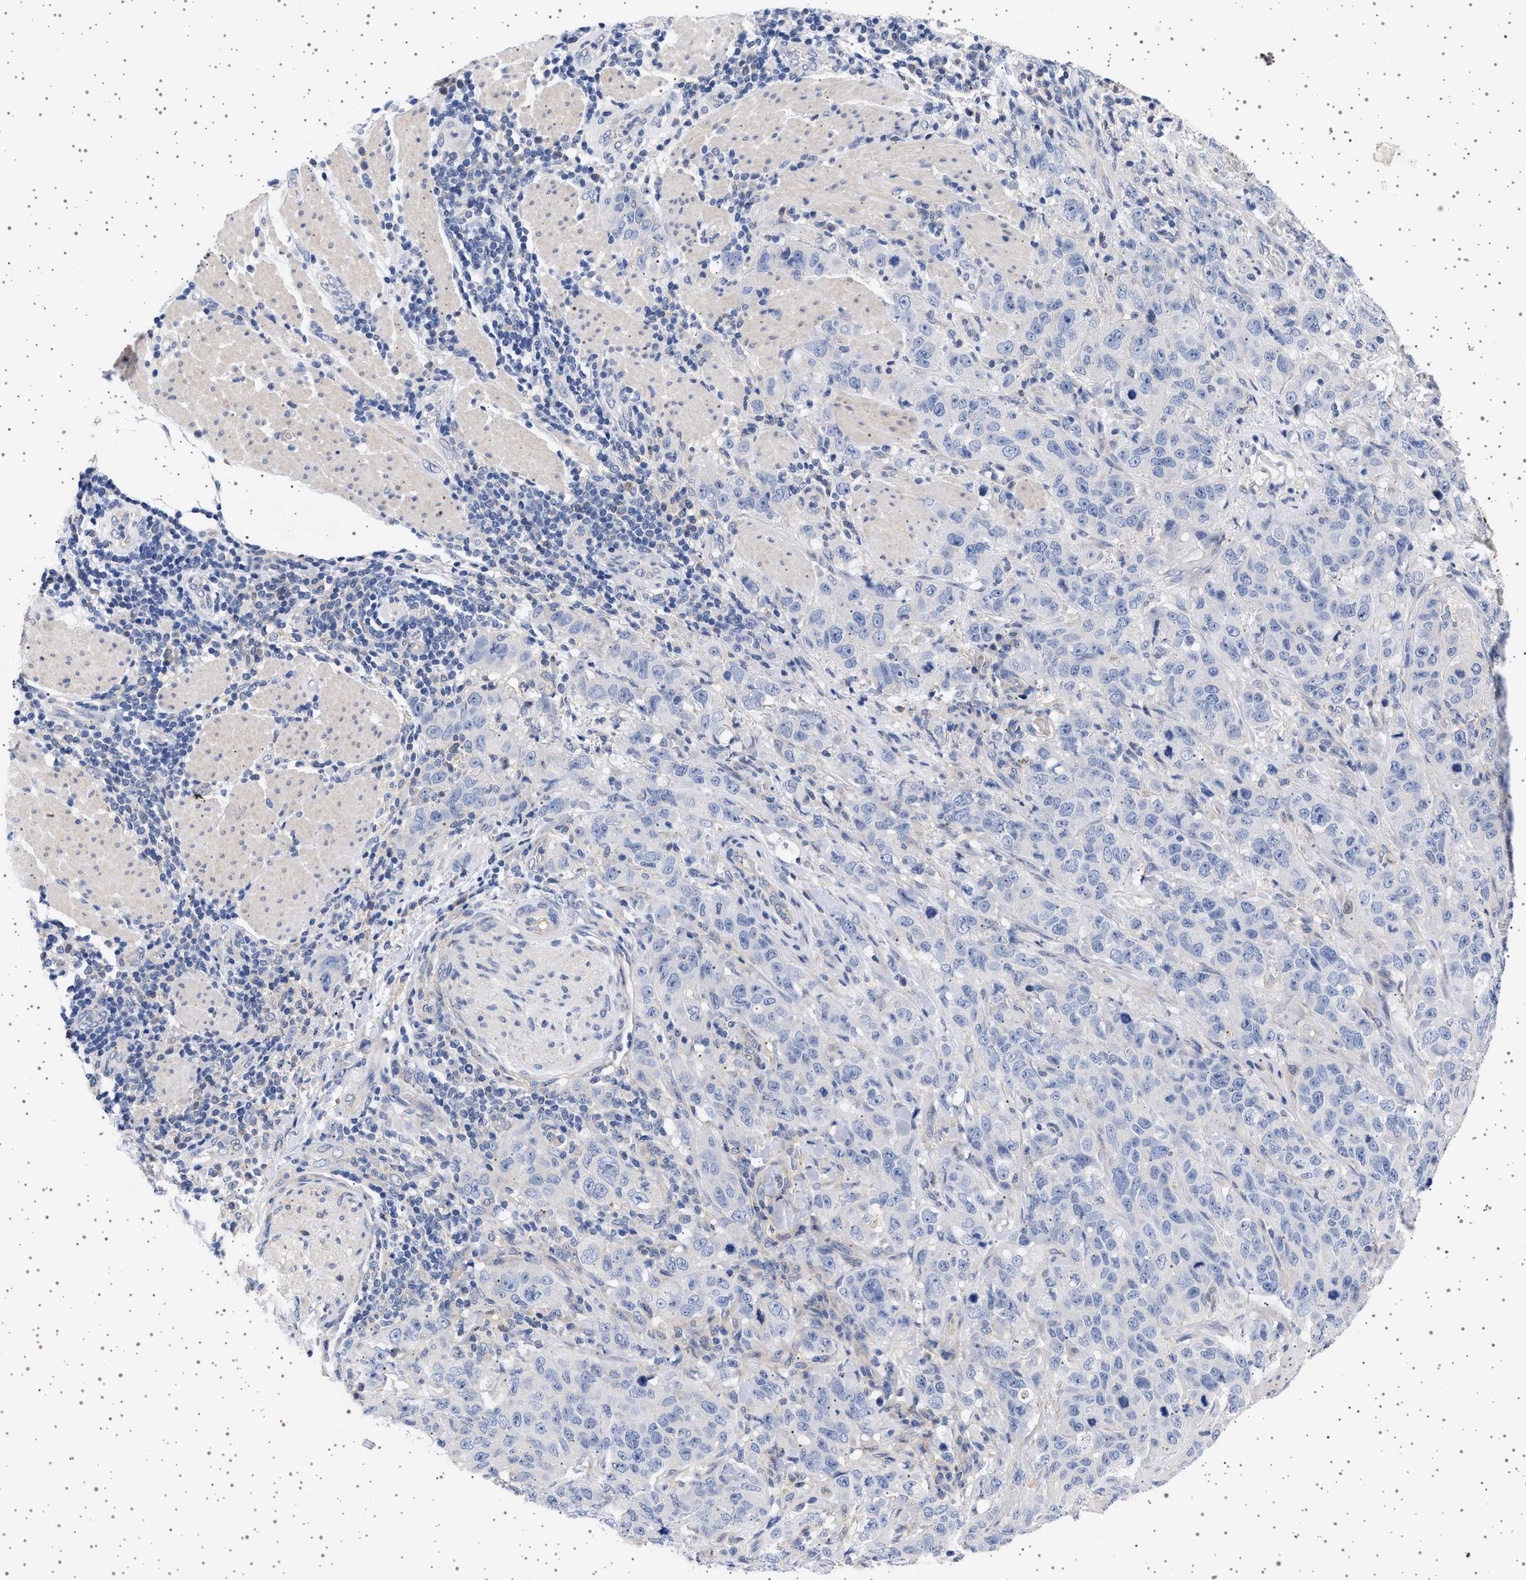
{"staining": {"intensity": "negative", "quantity": "none", "location": "none"}, "tissue": "stomach cancer", "cell_type": "Tumor cells", "image_type": "cancer", "snomed": [{"axis": "morphology", "description": "Adenocarcinoma, NOS"}, {"axis": "topography", "description": "Stomach"}], "caption": "Protein analysis of adenocarcinoma (stomach) shows no significant expression in tumor cells.", "gene": "TRMT10B", "patient": {"sex": "male", "age": 48}}